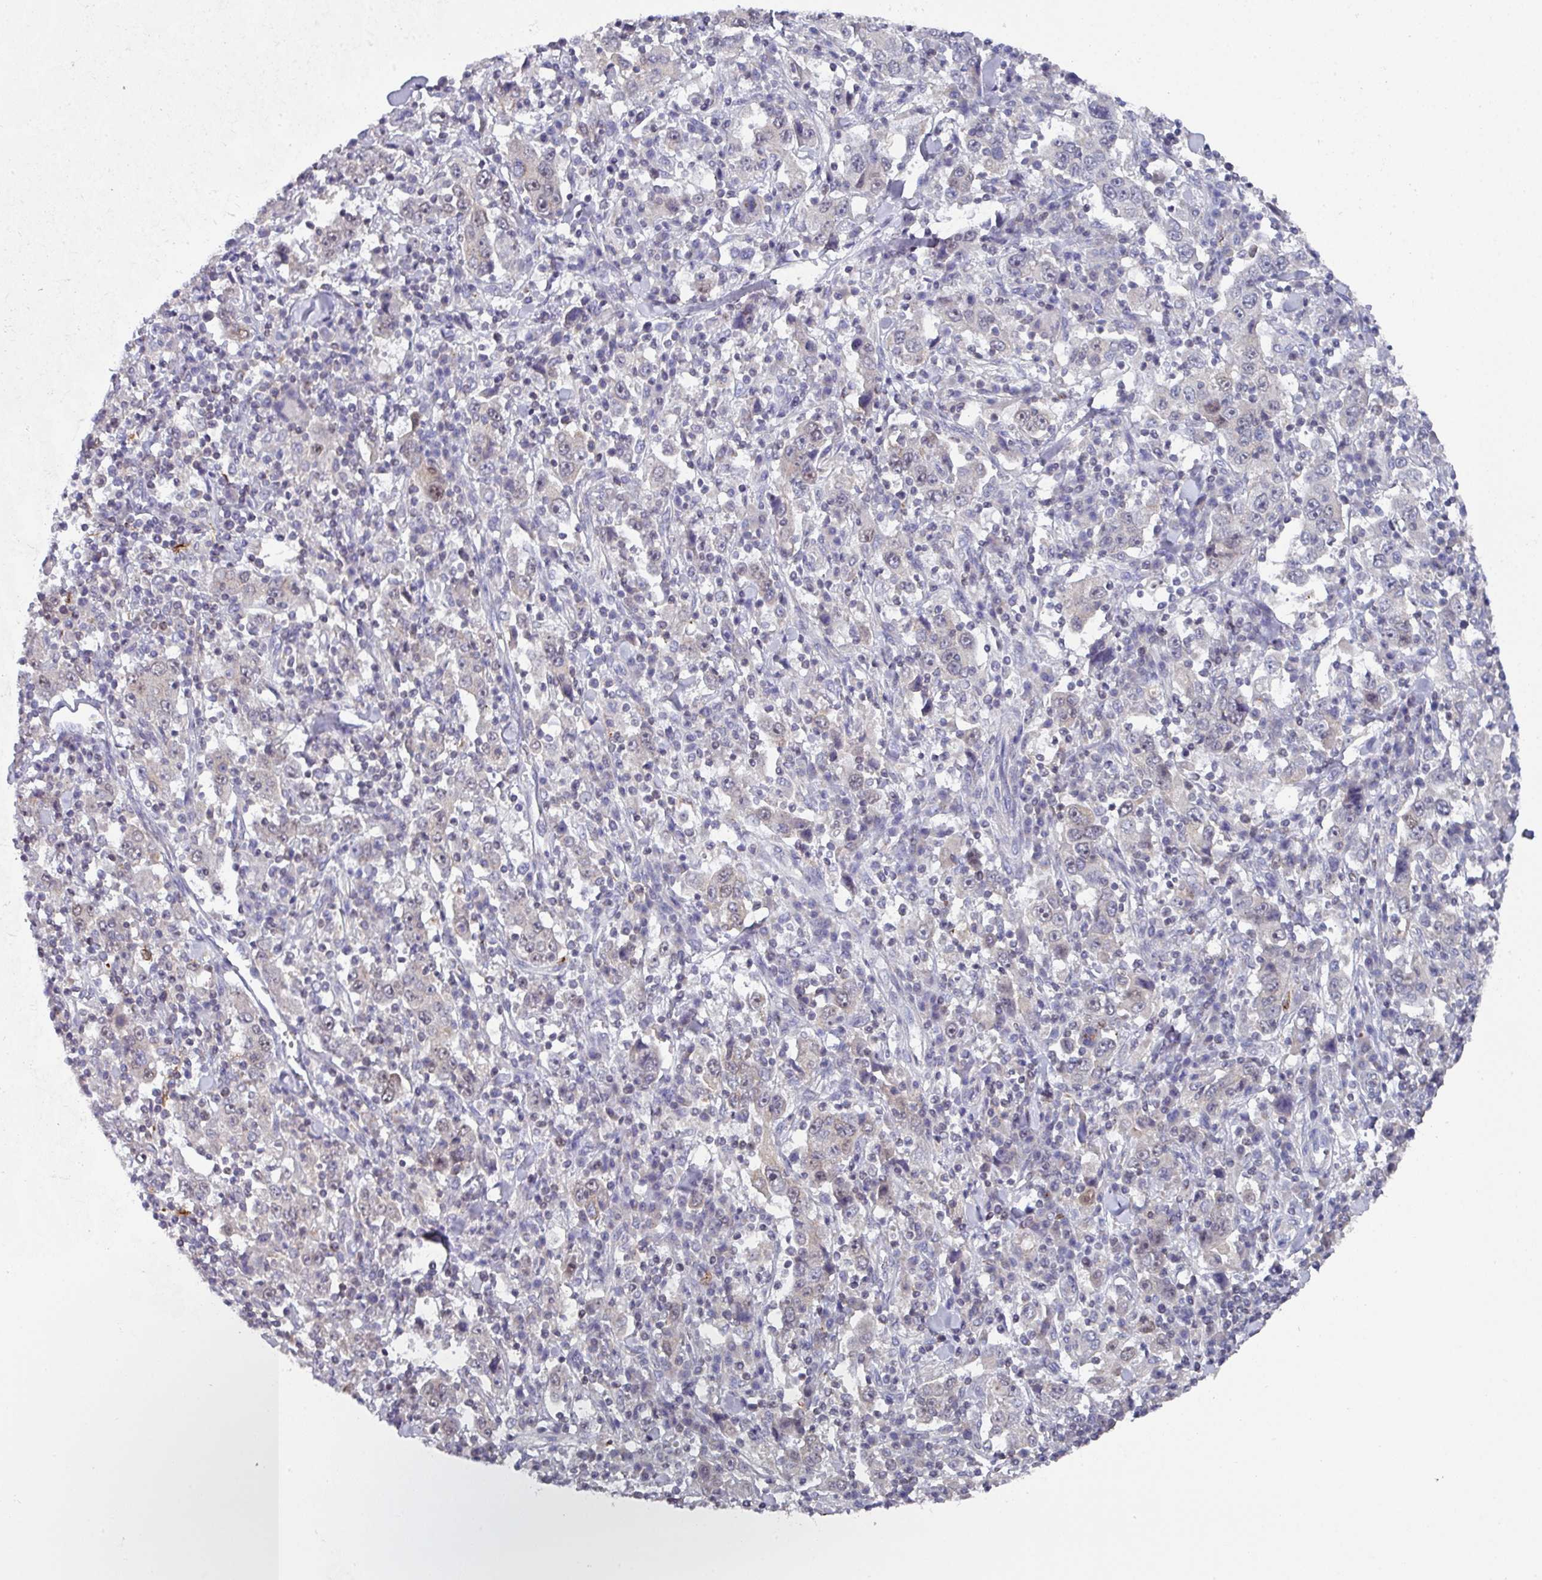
{"staining": {"intensity": "negative", "quantity": "none", "location": "none"}, "tissue": "stomach cancer", "cell_type": "Tumor cells", "image_type": "cancer", "snomed": [{"axis": "morphology", "description": "Normal tissue, NOS"}, {"axis": "morphology", "description": "Adenocarcinoma, NOS"}, {"axis": "topography", "description": "Stomach, upper"}, {"axis": "topography", "description": "Stomach"}], "caption": "Immunohistochemistry of stomach cancer (adenocarcinoma) exhibits no expression in tumor cells.", "gene": "DCAF12L2", "patient": {"sex": "male", "age": 59}}